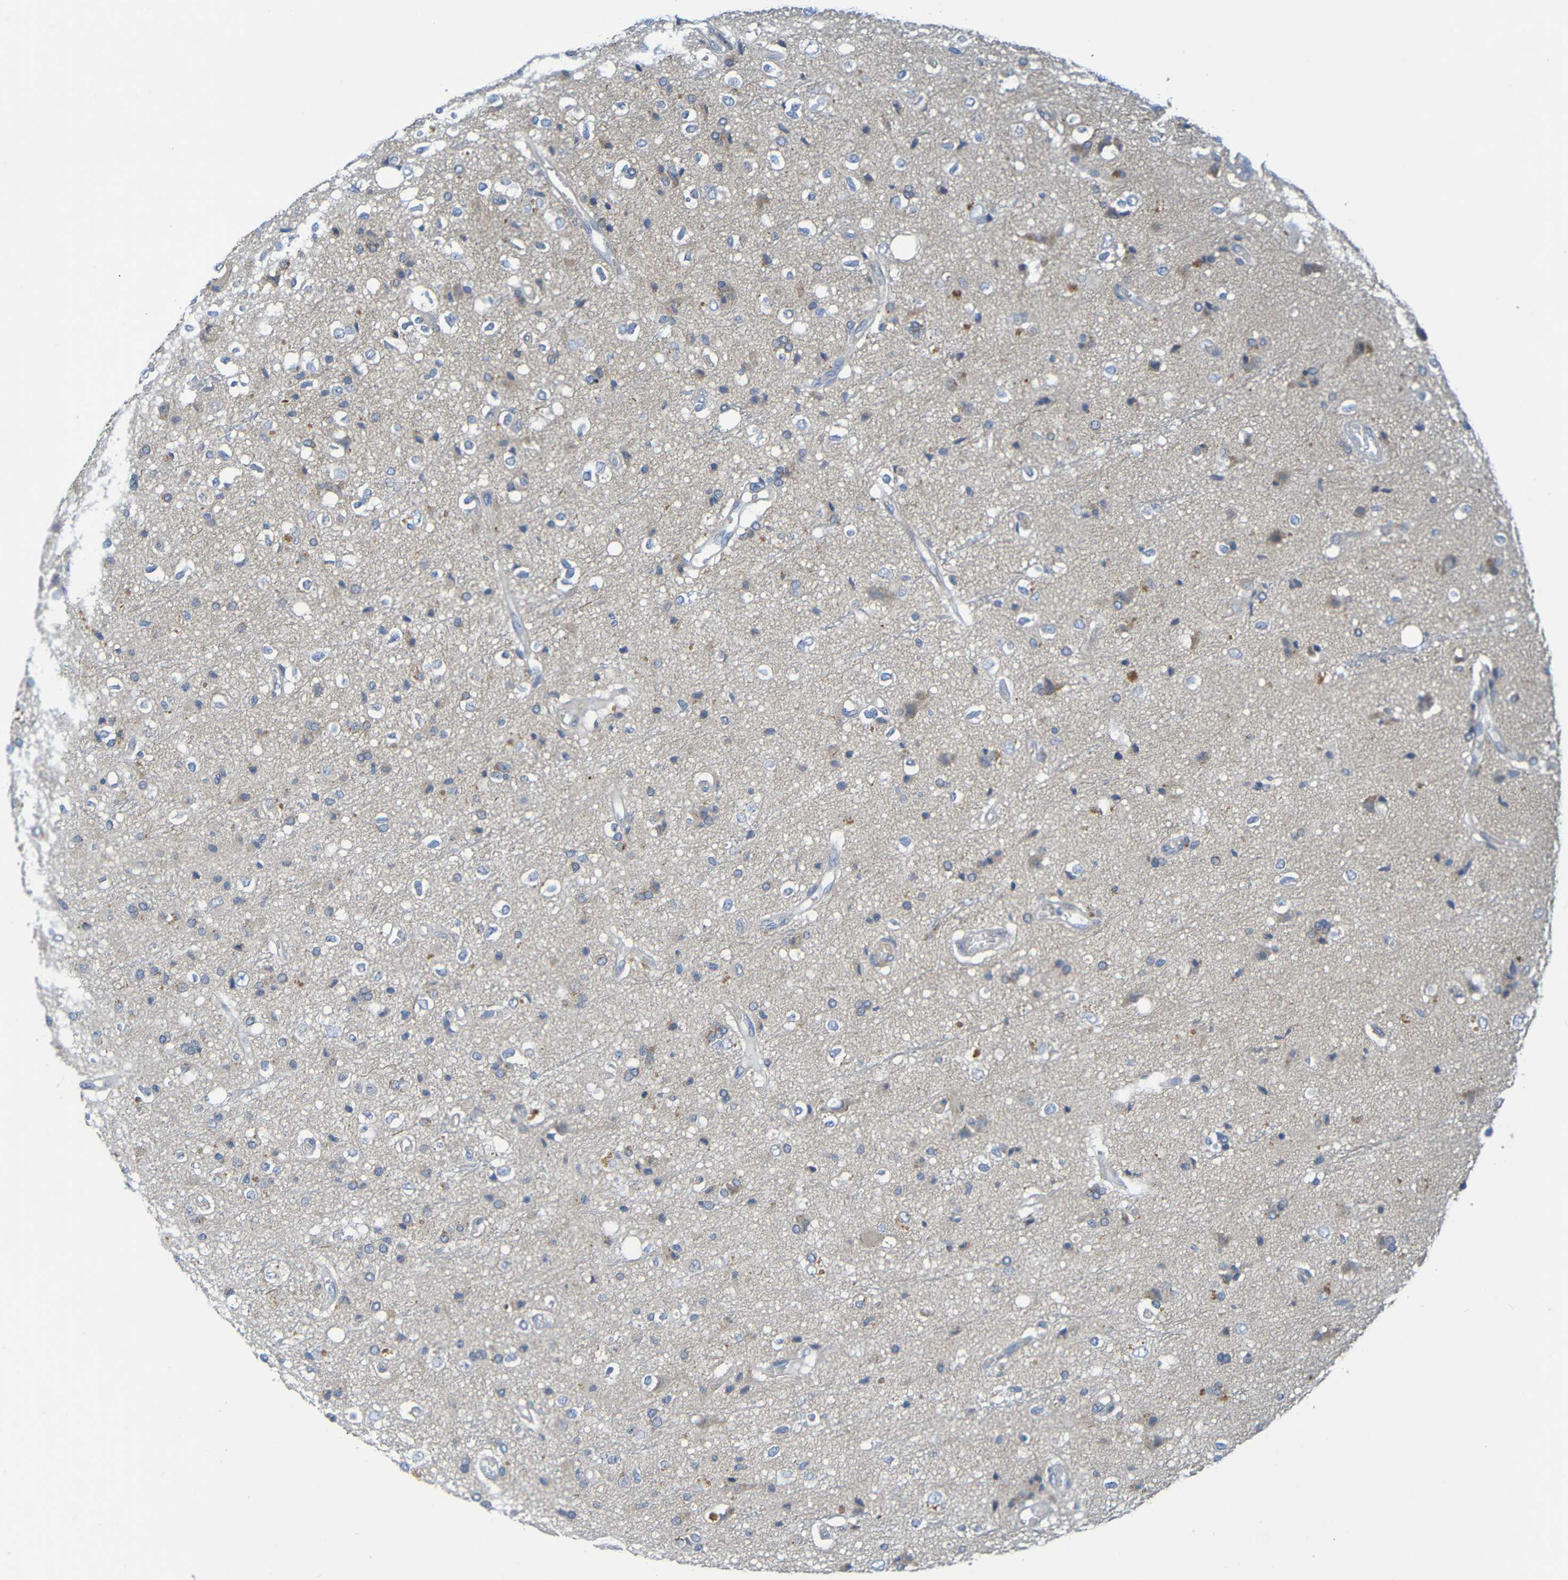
{"staining": {"intensity": "weak", "quantity": "<25%", "location": "cytoplasmic/membranous"}, "tissue": "glioma", "cell_type": "Tumor cells", "image_type": "cancer", "snomed": [{"axis": "morphology", "description": "Glioma, malignant, High grade"}, {"axis": "topography", "description": "Brain"}], "caption": "This photomicrograph is of malignant glioma (high-grade) stained with IHC to label a protein in brown with the nuclei are counter-stained blue. There is no positivity in tumor cells. (Immunohistochemistry, brightfield microscopy, high magnification).", "gene": "CYP4F2", "patient": {"sex": "male", "age": 47}}